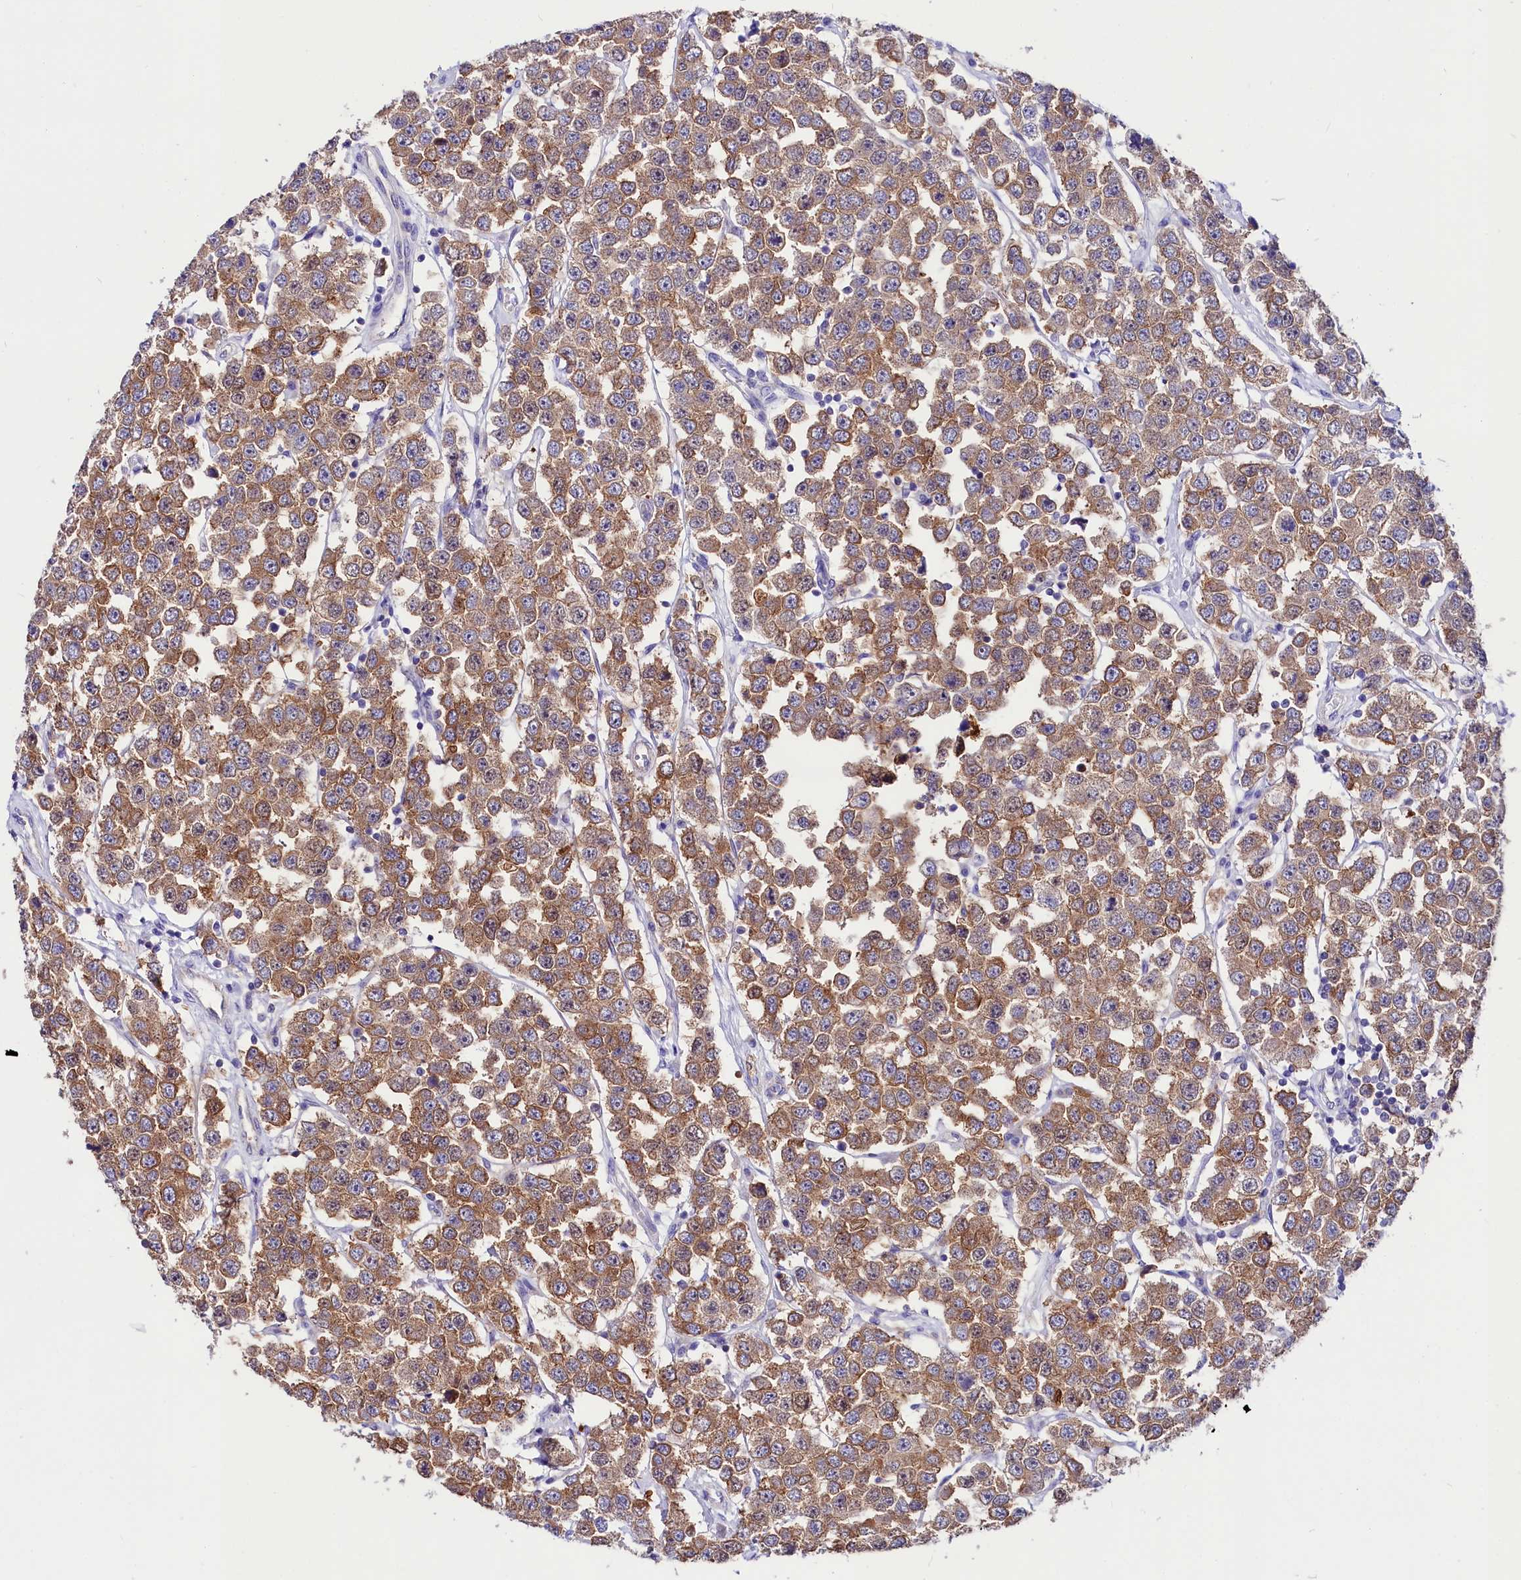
{"staining": {"intensity": "moderate", "quantity": ">75%", "location": "cytoplasmic/membranous"}, "tissue": "testis cancer", "cell_type": "Tumor cells", "image_type": "cancer", "snomed": [{"axis": "morphology", "description": "Seminoma, NOS"}, {"axis": "topography", "description": "Testis"}], "caption": "Moderate cytoplasmic/membranous protein expression is appreciated in about >75% of tumor cells in testis cancer (seminoma). The protein of interest is shown in brown color, while the nuclei are stained blue.", "gene": "ABHD5", "patient": {"sex": "male", "age": 28}}